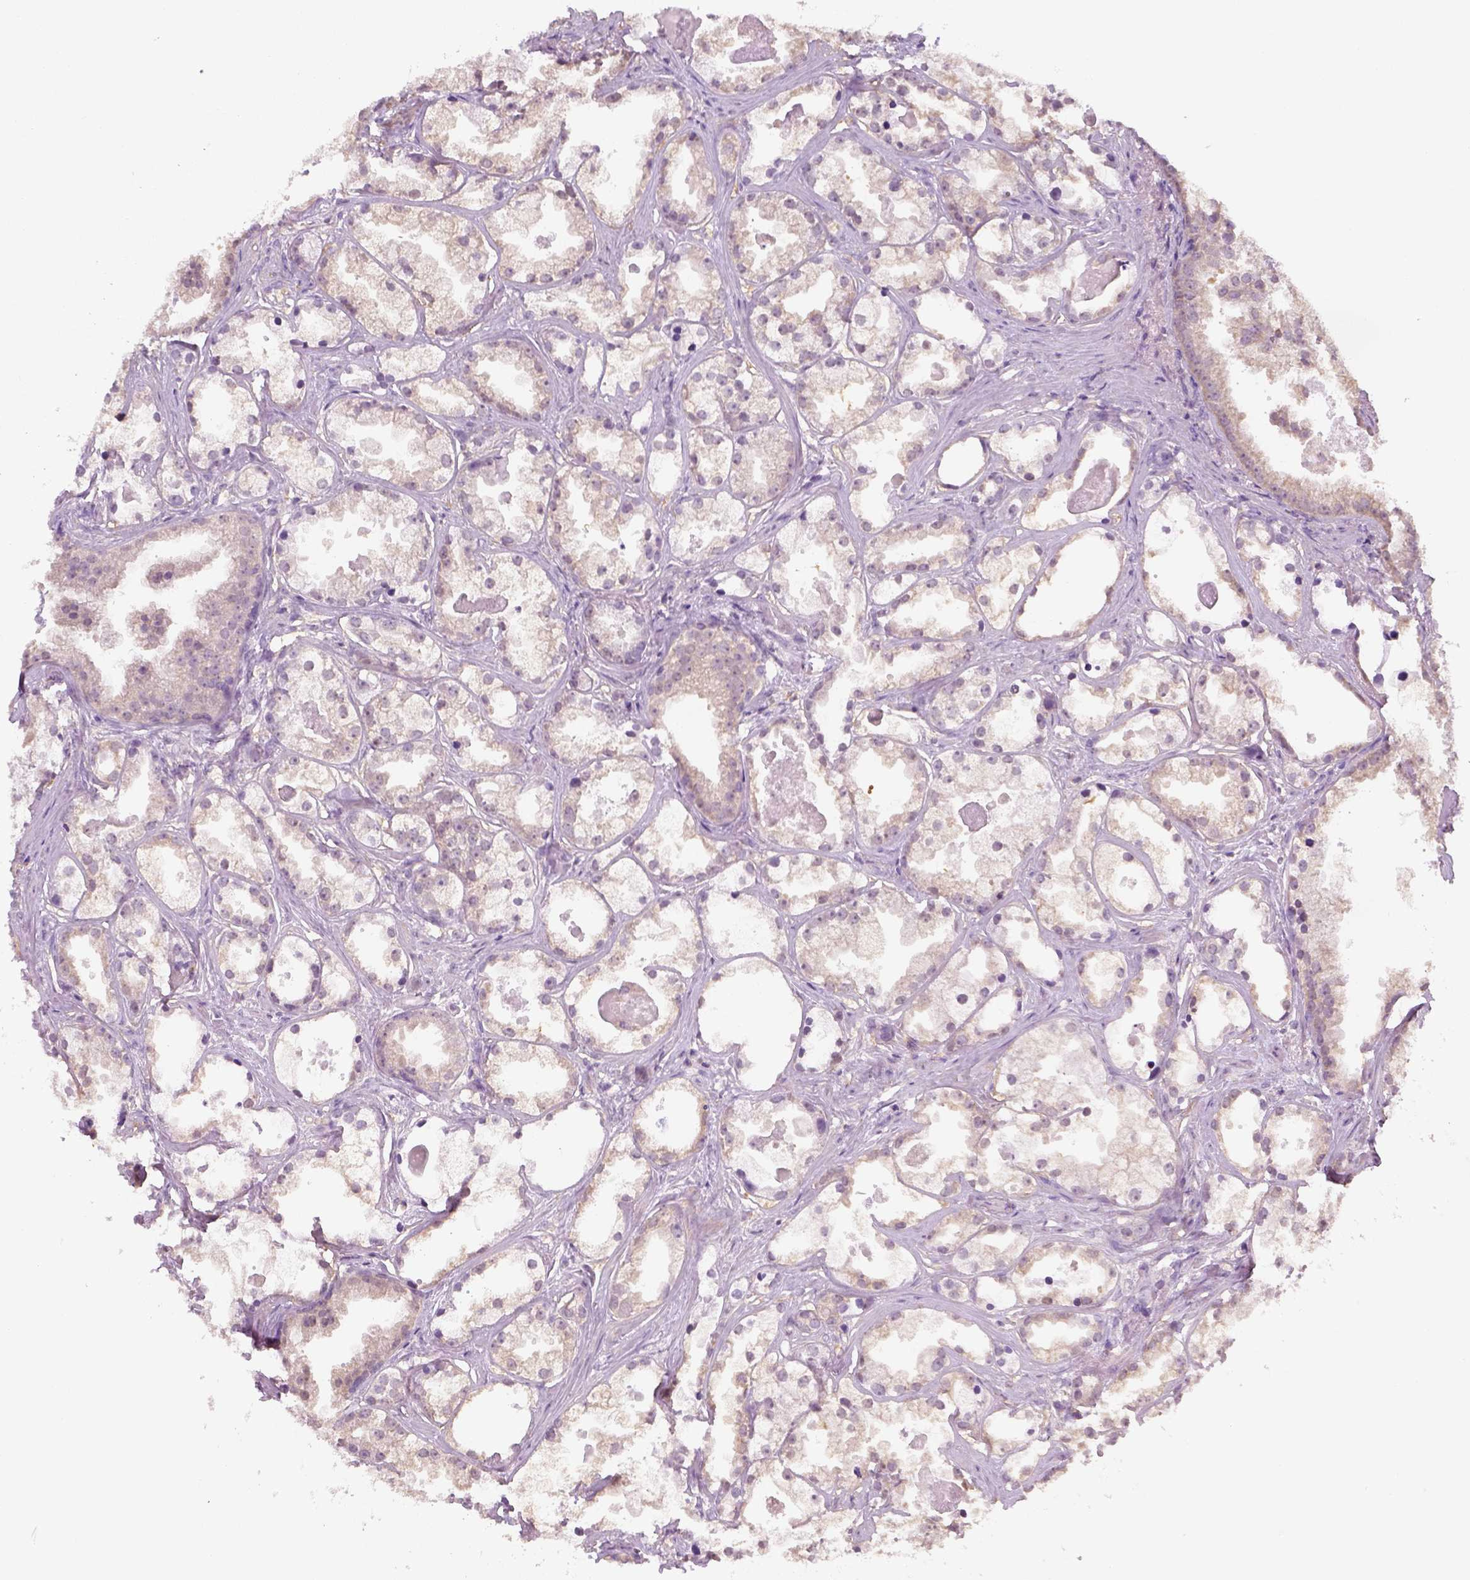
{"staining": {"intensity": "negative", "quantity": "none", "location": "none"}, "tissue": "prostate cancer", "cell_type": "Tumor cells", "image_type": "cancer", "snomed": [{"axis": "morphology", "description": "Adenocarcinoma, Low grade"}, {"axis": "topography", "description": "Prostate"}], "caption": "Prostate cancer was stained to show a protein in brown. There is no significant staining in tumor cells.", "gene": "EPHB1", "patient": {"sex": "male", "age": 65}}